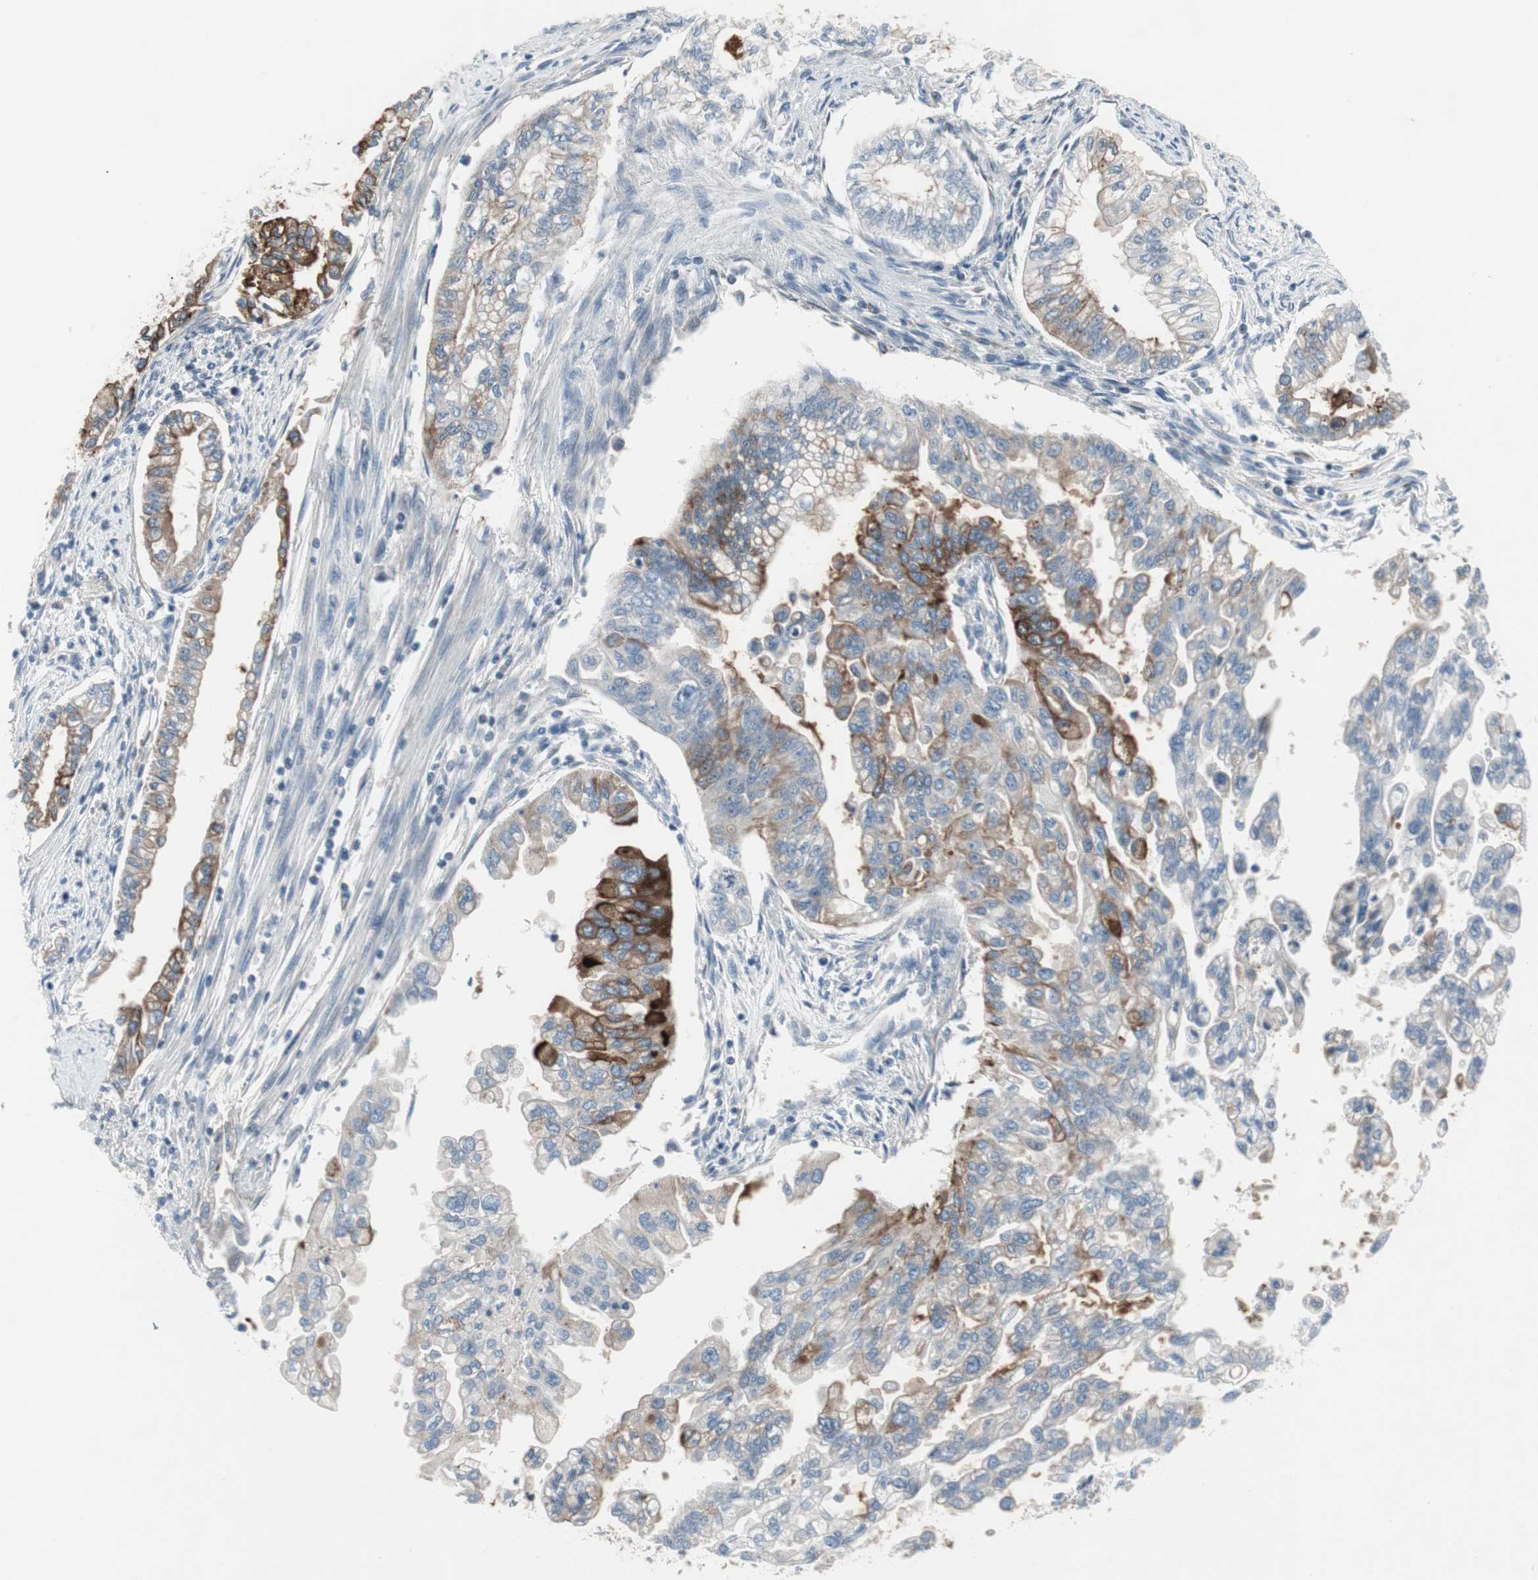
{"staining": {"intensity": "strong", "quantity": "<25%", "location": "cytoplasmic/membranous"}, "tissue": "pancreatic cancer", "cell_type": "Tumor cells", "image_type": "cancer", "snomed": [{"axis": "morphology", "description": "Normal tissue, NOS"}, {"axis": "topography", "description": "Pancreas"}], "caption": "Pancreatic cancer stained for a protein displays strong cytoplasmic/membranous positivity in tumor cells. (DAB = brown stain, brightfield microscopy at high magnification).", "gene": "PIGR", "patient": {"sex": "male", "age": 42}}